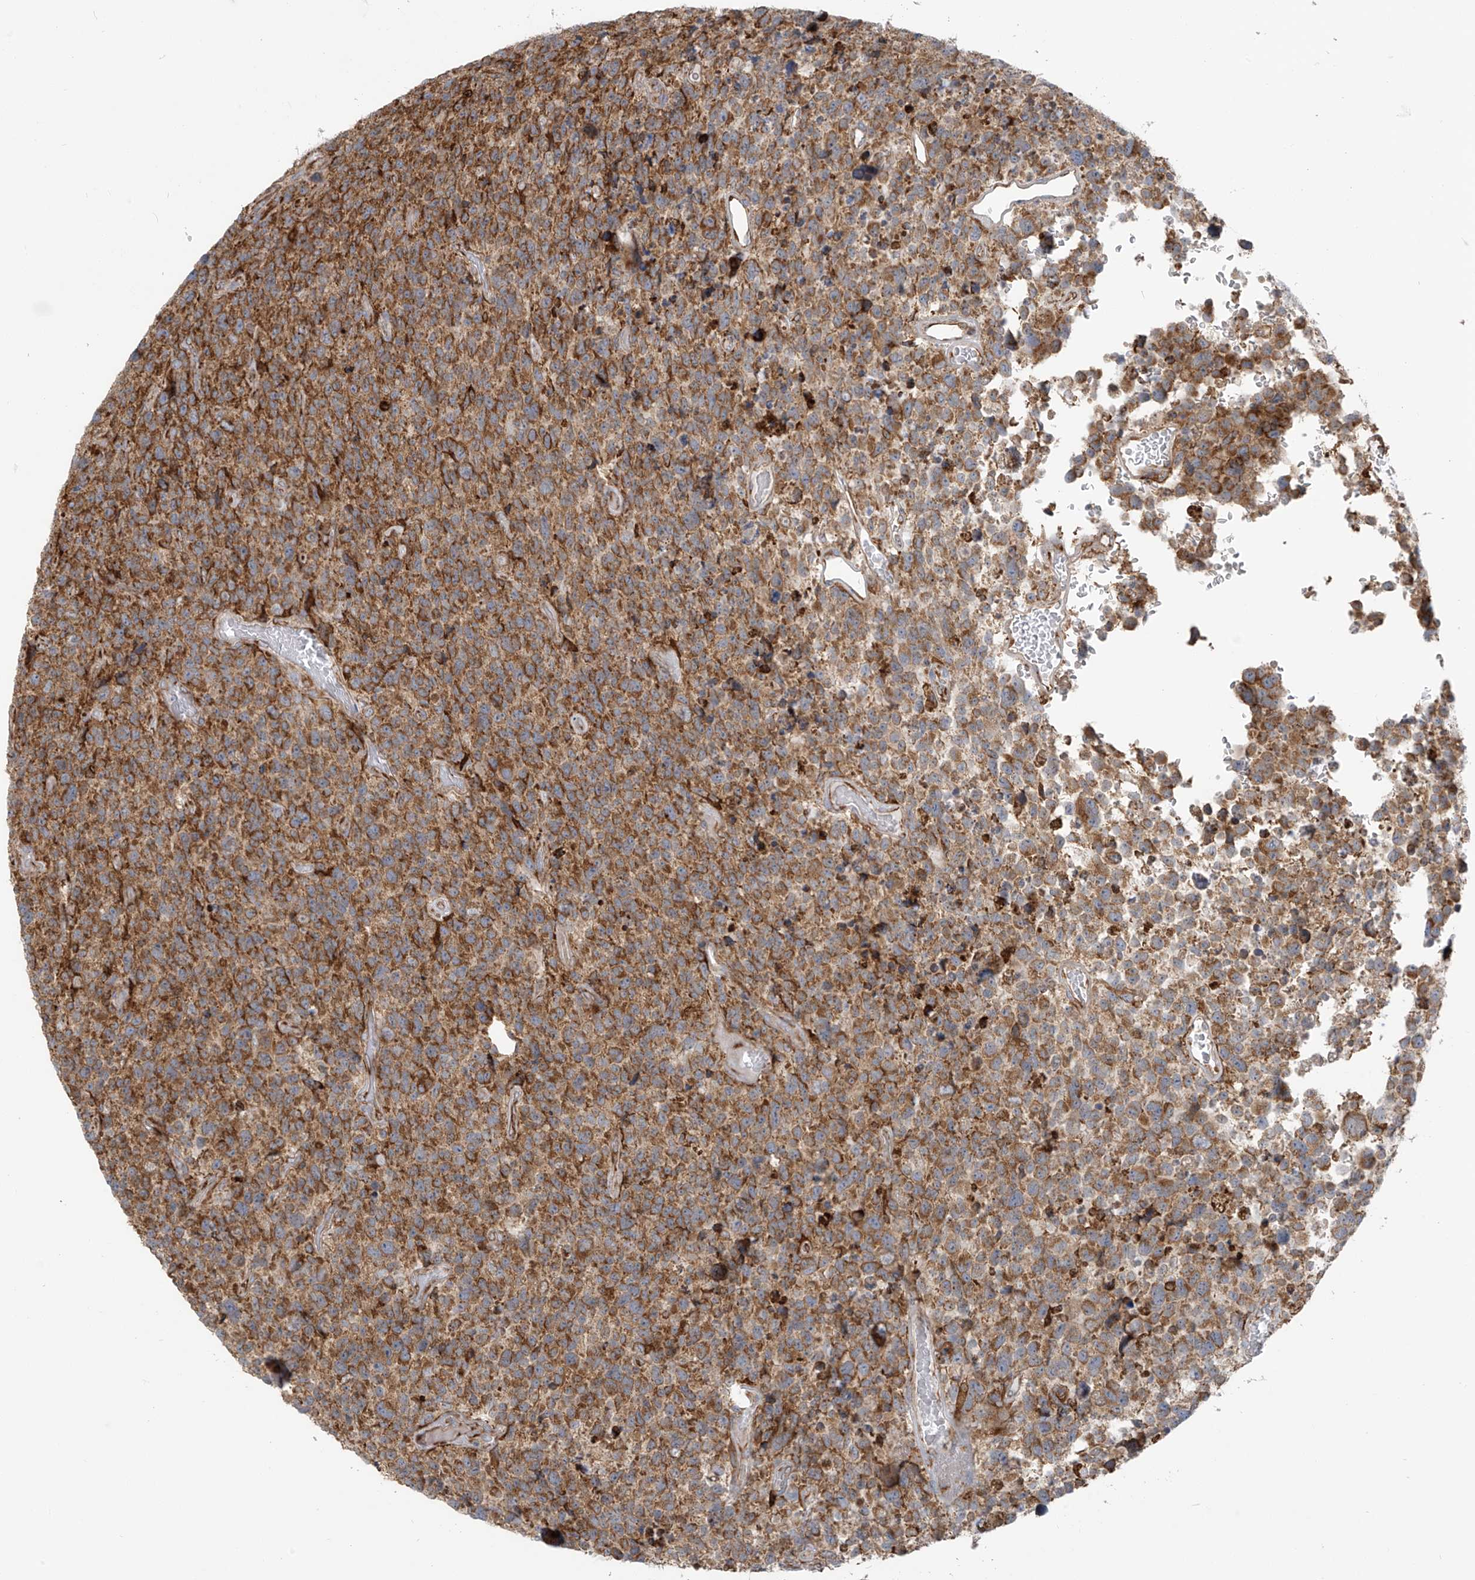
{"staining": {"intensity": "moderate", "quantity": ">75%", "location": "cytoplasmic/membranous"}, "tissue": "glioma", "cell_type": "Tumor cells", "image_type": "cancer", "snomed": [{"axis": "morphology", "description": "Glioma, malignant, High grade"}, {"axis": "topography", "description": "Brain"}], "caption": "Immunohistochemical staining of human glioma exhibits medium levels of moderate cytoplasmic/membranous positivity in about >75% of tumor cells.", "gene": "KATNIP", "patient": {"sex": "male", "age": 69}}